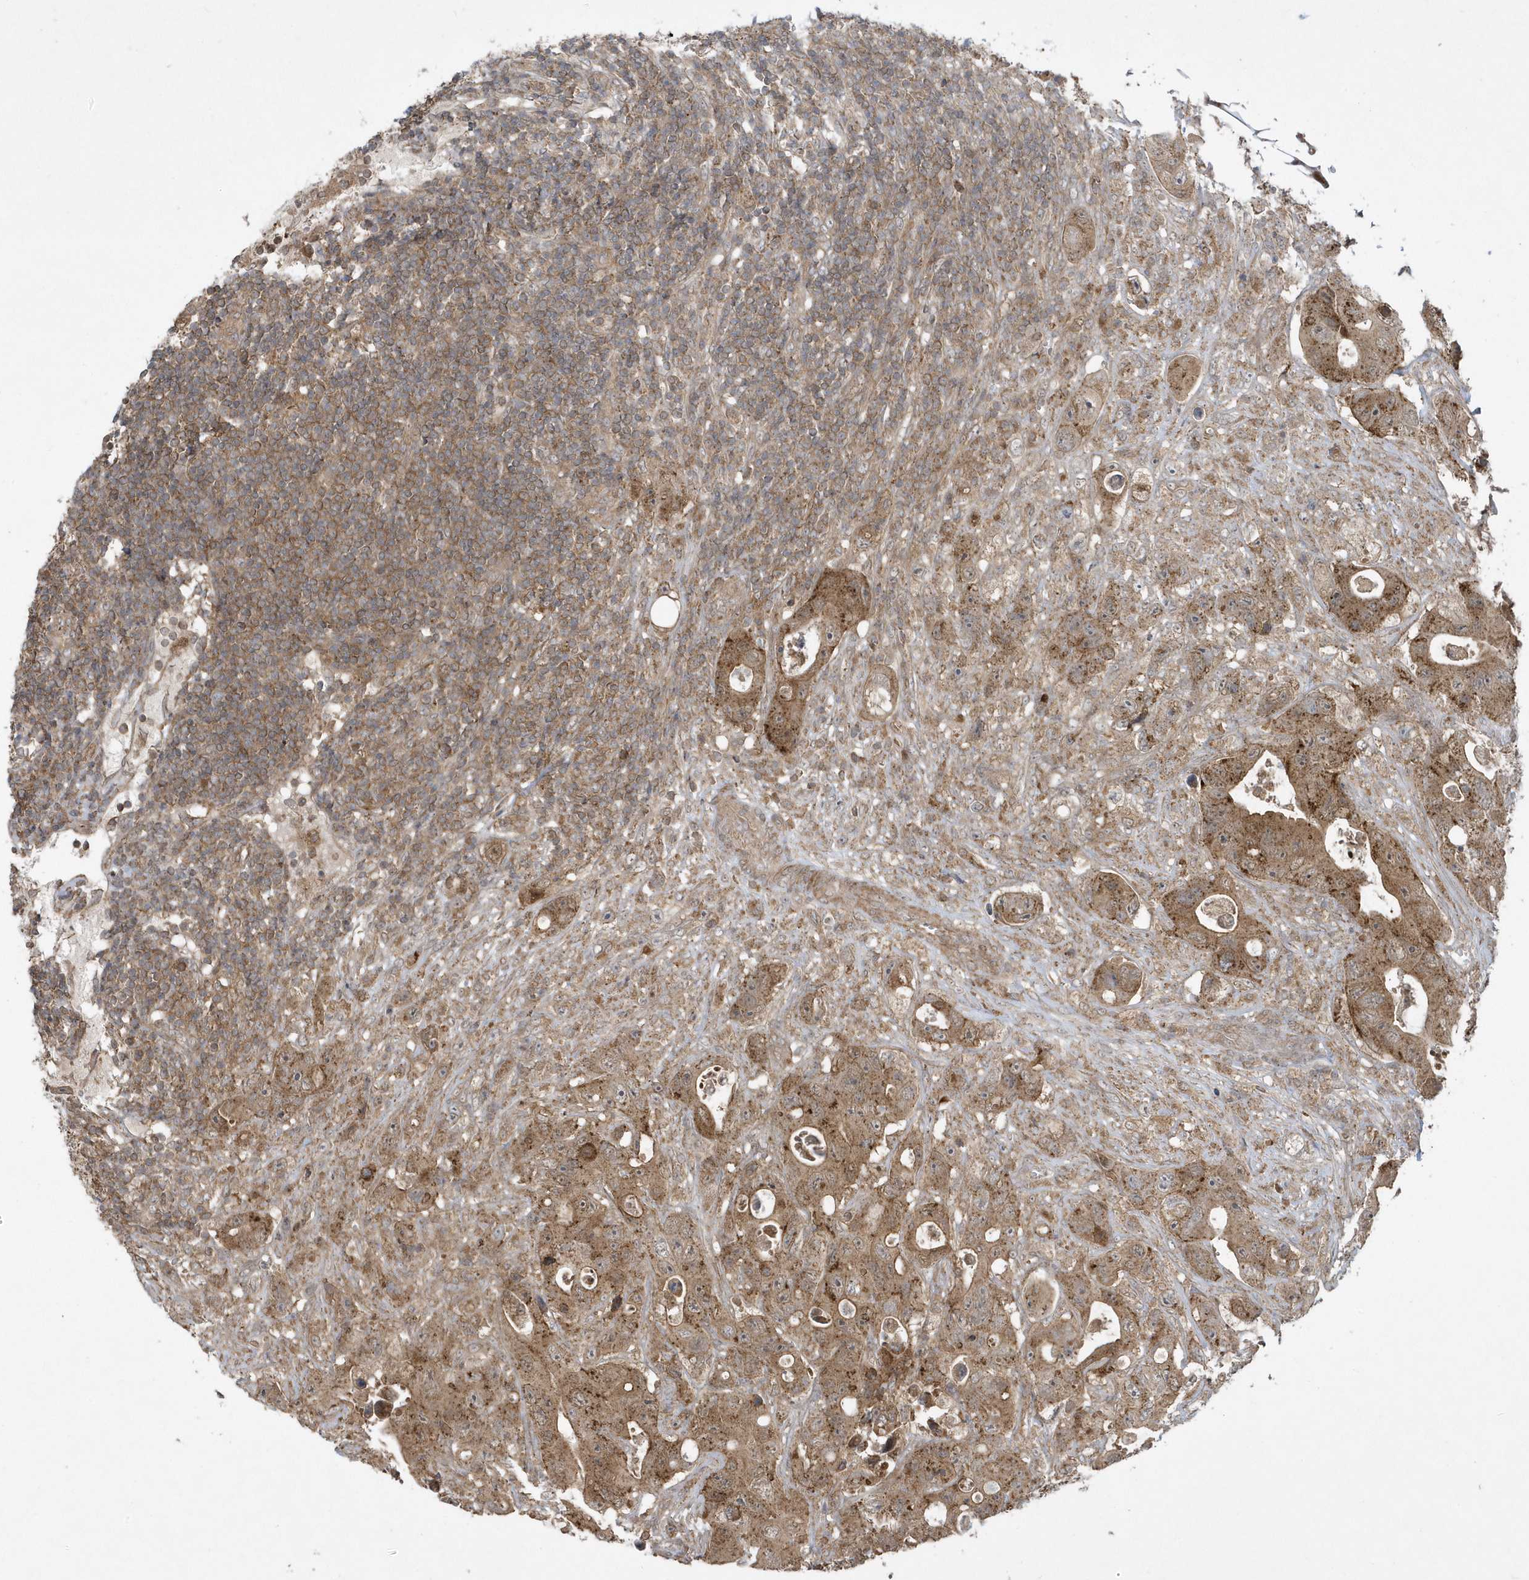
{"staining": {"intensity": "moderate", "quantity": ">75%", "location": "cytoplasmic/membranous"}, "tissue": "colorectal cancer", "cell_type": "Tumor cells", "image_type": "cancer", "snomed": [{"axis": "morphology", "description": "Adenocarcinoma, NOS"}, {"axis": "topography", "description": "Colon"}], "caption": "Human adenocarcinoma (colorectal) stained for a protein (brown) reveals moderate cytoplasmic/membranous positive expression in approximately >75% of tumor cells.", "gene": "STAMBP", "patient": {"sex": "female", "age": 46}}